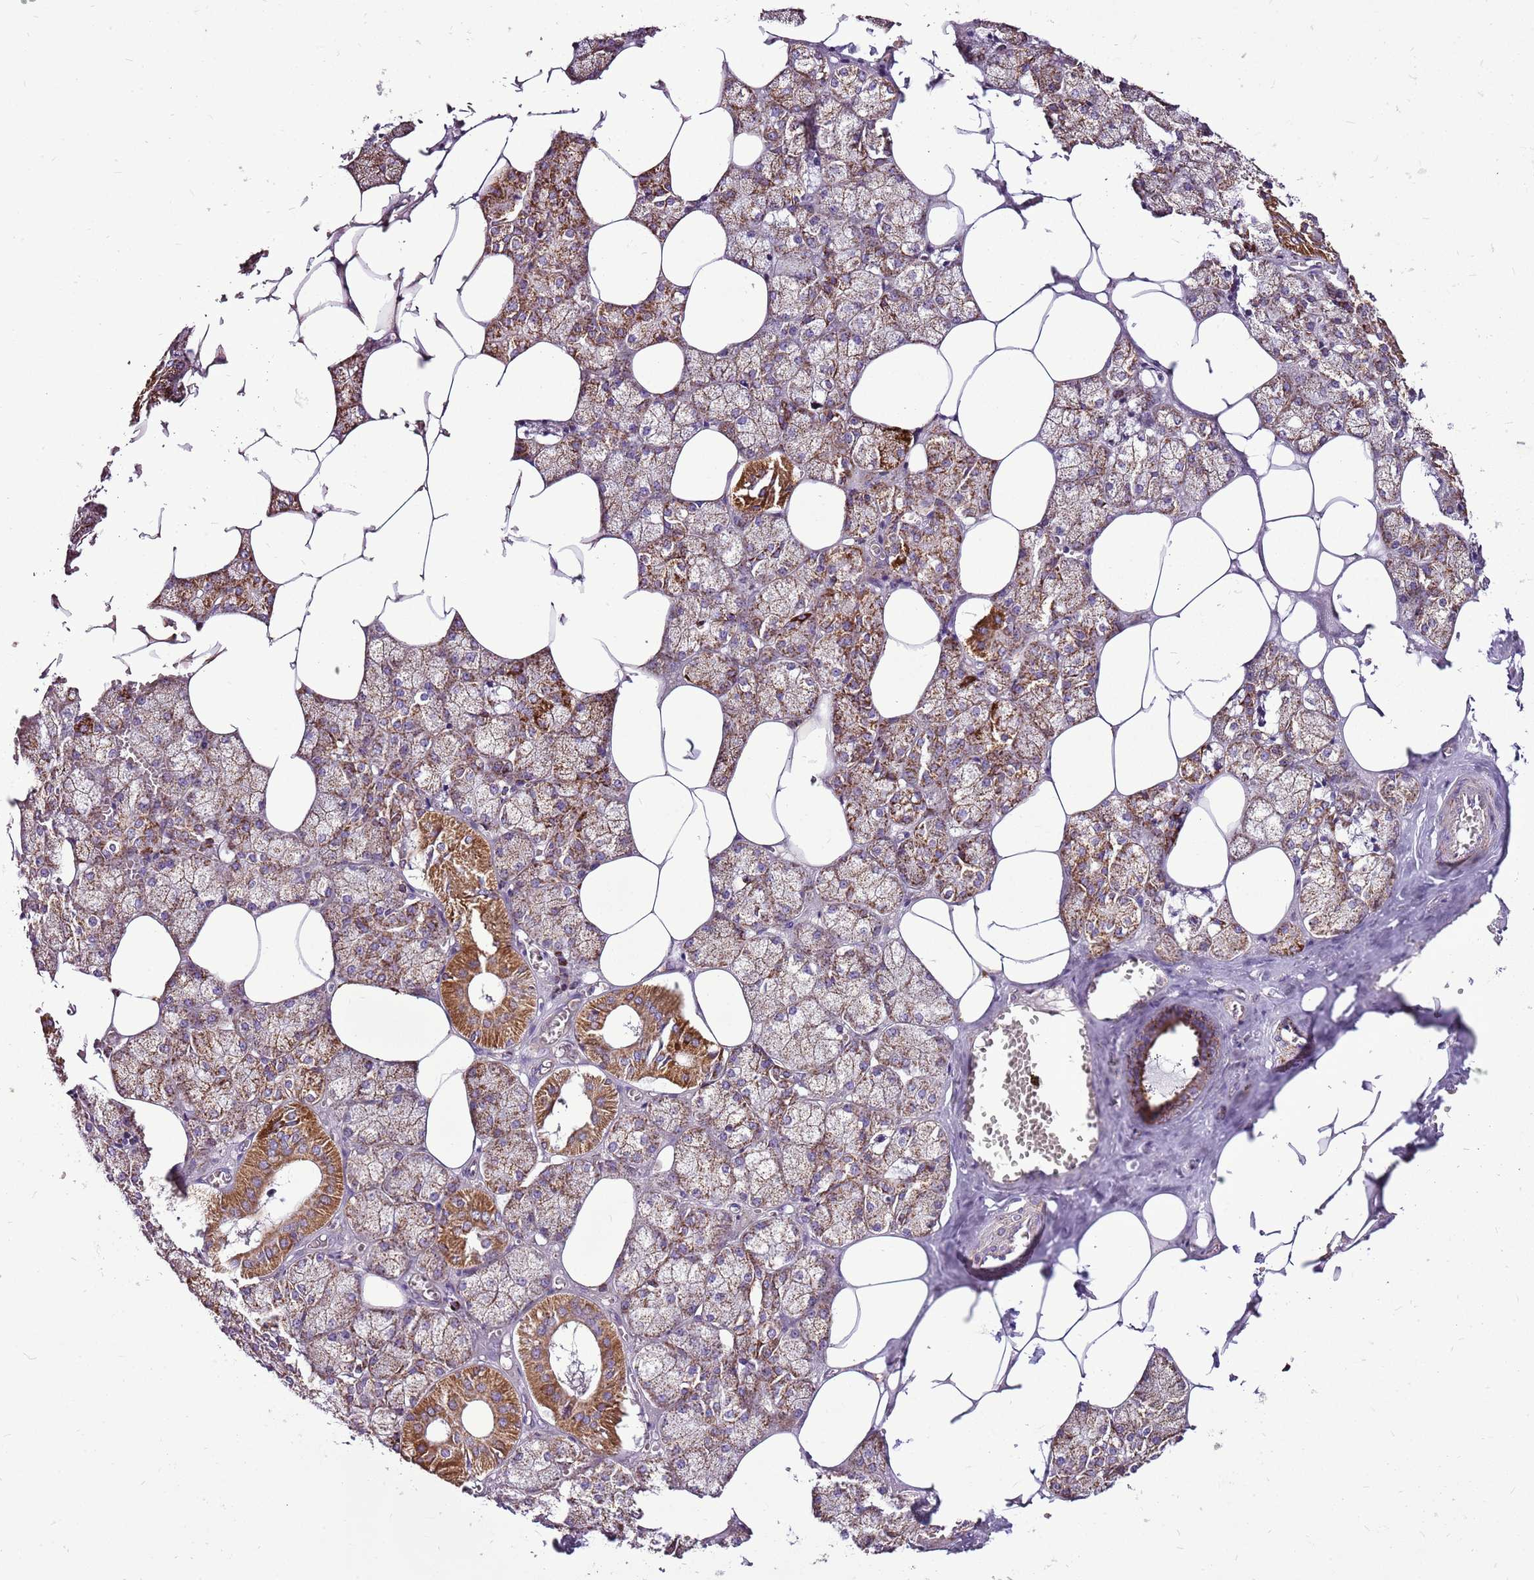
{"staining": {"intensity": "moderate", "quantity": ">75%", "location": "cytoplasmic/membranous"}, "tissue": "salivary gland", "cell_type": "Glandular cells", "image_type": "normal", "snomed": [{"axis": "morphology", "description": "Normal tissue, NOS"}, {"axis": "topography", "description": "Salivary gland"}], "caption": "About >75% of glandular cells in benign salivary gland exhibit moderate cytoplasmic/membranous protein positivity as visualized by brown immunohistochemical staining.", "gene": "GCDH", "patient": {"sex": "male", "age": 62}}